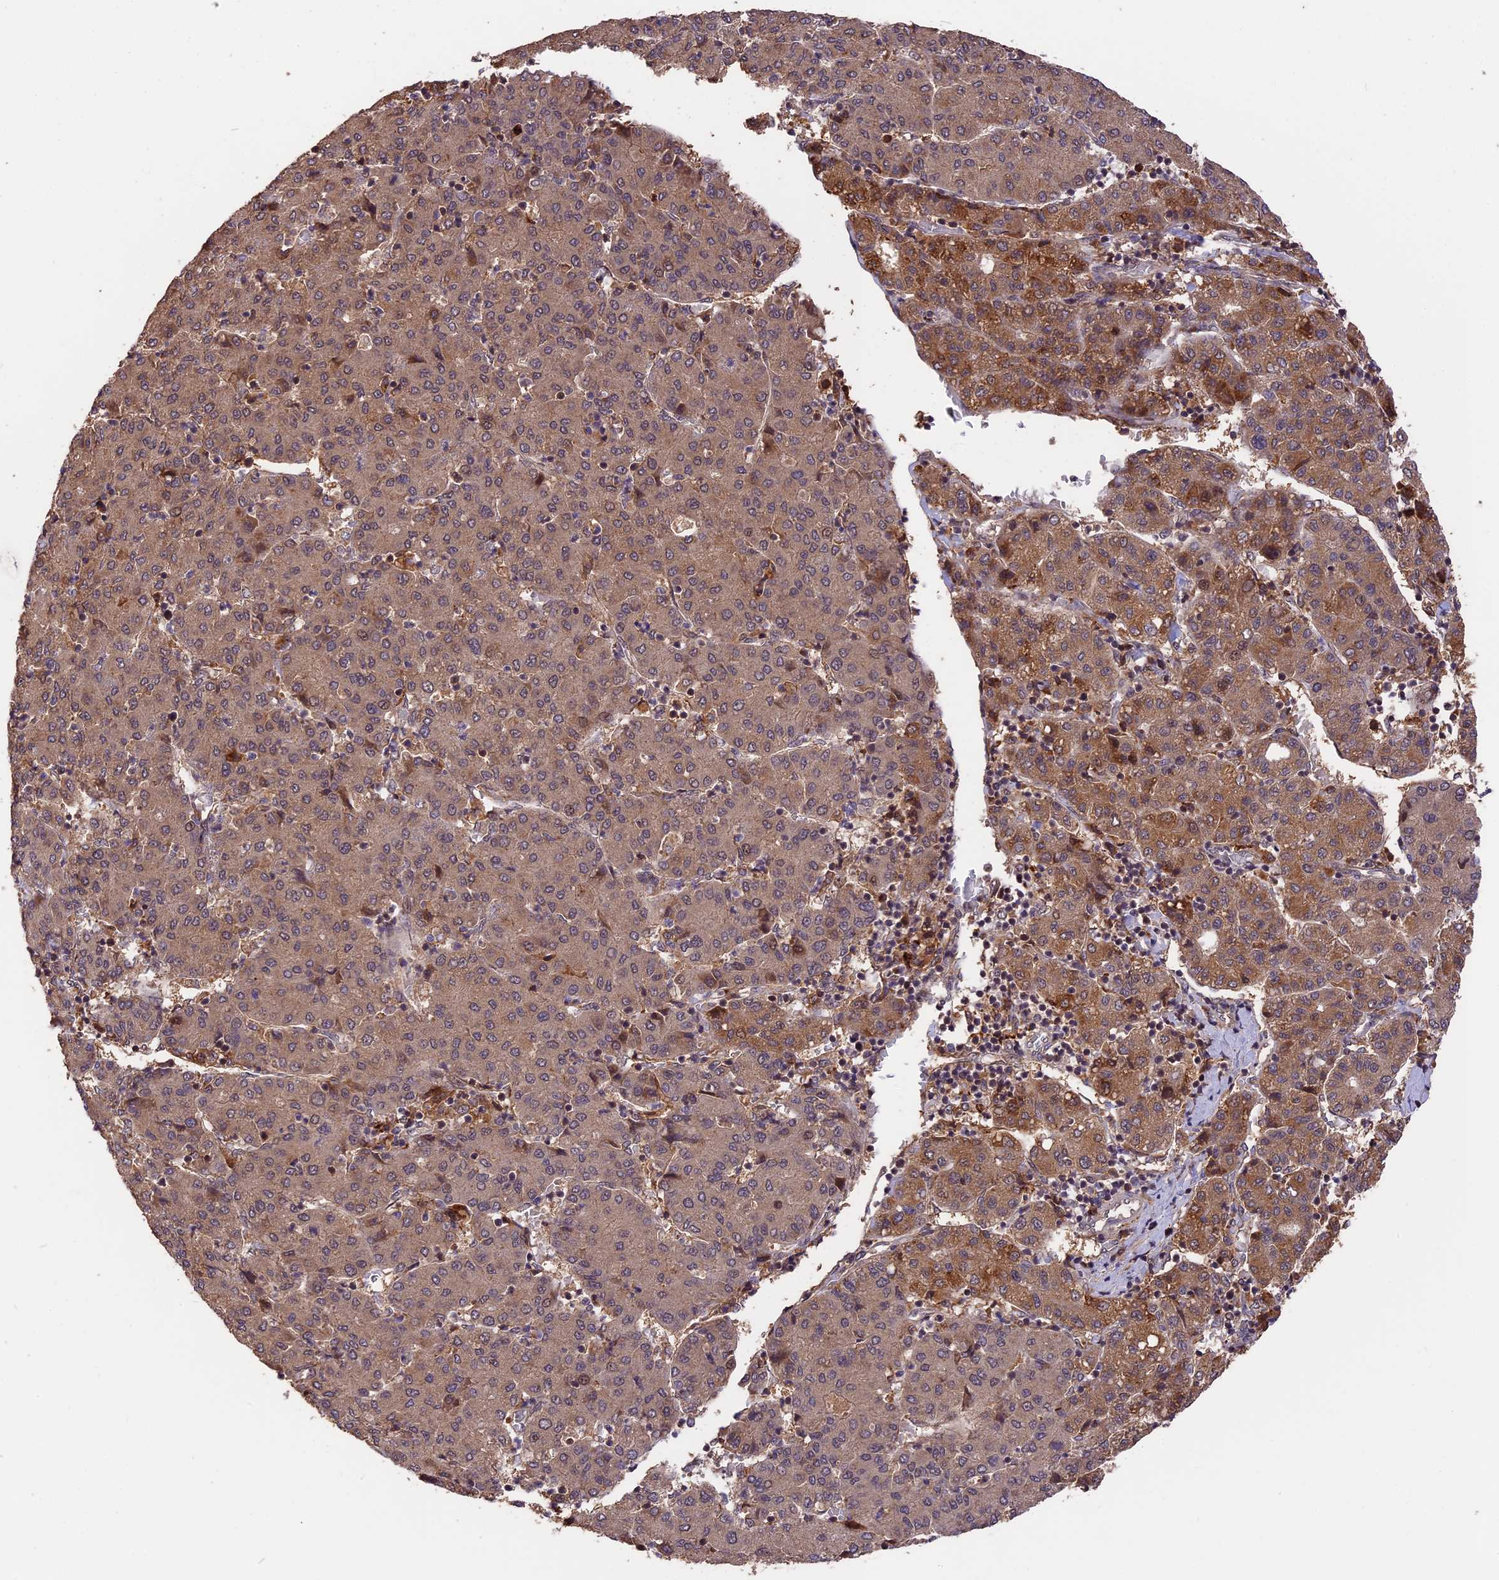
{"staining": {"intensity": "moderate", "quantity": "<25%", "location": "cytoplasmic/membranous"}, "tissue": "liver cancer", "cell_type": "Tumor cells", "image_type": "cancer", "snomed": [{"axis": "morphology", "description": "Carcinoma, Hepatocellular, NOS"}, {"axis": "topography", "description": "Liver"}], "caption": "Liver cancer (hepatocellular carcinoma) stained with a protein marker shows moderate staining in tumor cells.", "gene": "ESCO1", "patient": {"sex": "male", "age": 65}}